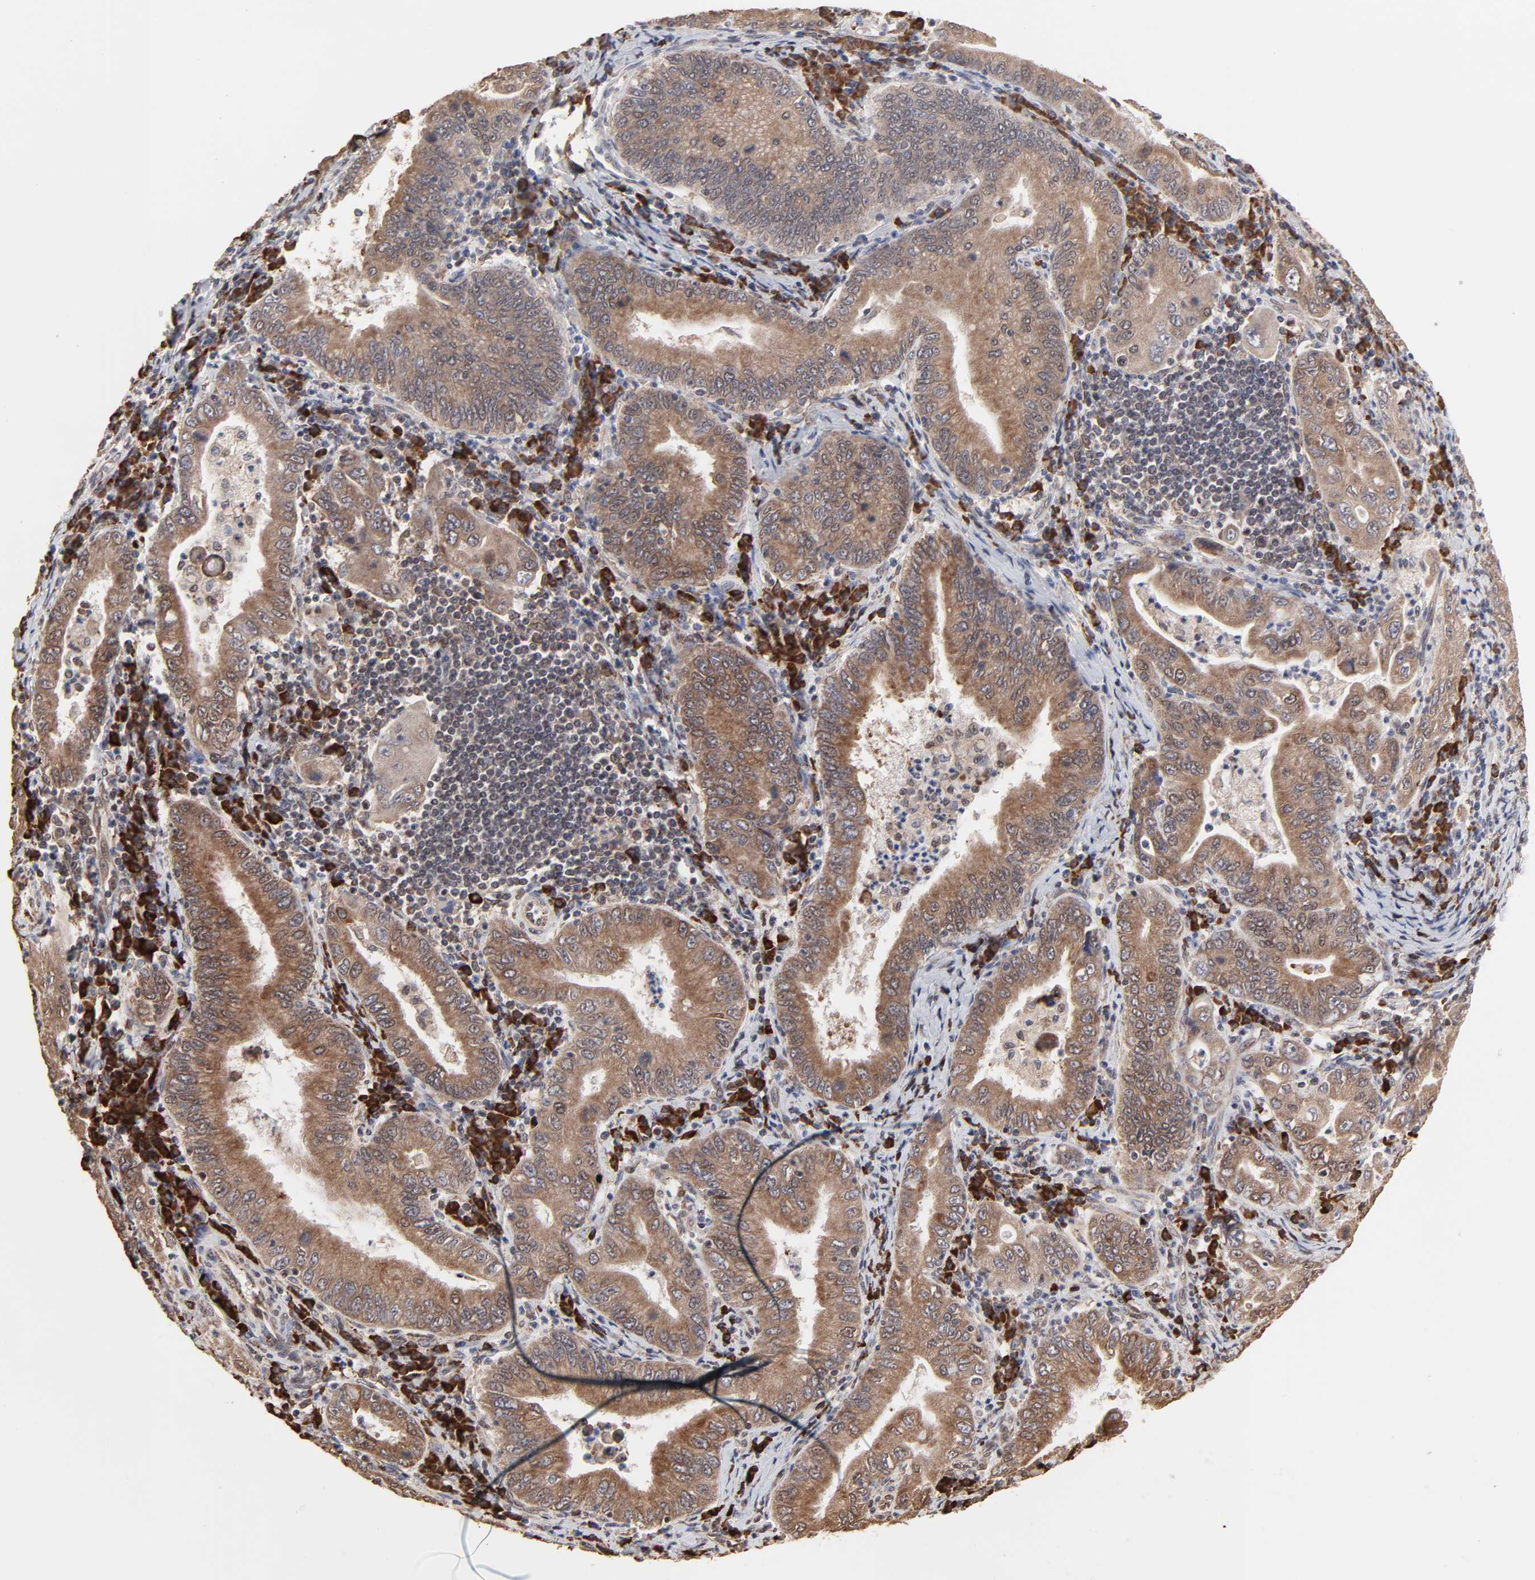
{"staining": {"intensity": "strong", "quantity": ">75%", "location": "cytoplasmic/membranous"}, "tissue": "stomach cancer", "cell_type": "Tumor cells", "image_type": "cancer", "snomed": [{"axis": "morphology", "description": "Normal tissue, NOS"}, {"axis": "morphology", "description": "Adenocarcinoma, NOS"}, {"axis": "topography", "description": "Esophagus"}, {"axis": "topography", "description": "Stomach, upper"}, {"axis": "topography", "description": "Peripheral nerve tissue"}], "caption": "Stomach cancer was stained to show a protein in brown. There is high levels of strong cytoplasmic/membranous expression in approximately >75% of tumor cells. (IHC, brightfield microscopy, high magnification).", "gene": "CHM", "patient": {"sex": "male", "age": 62}}